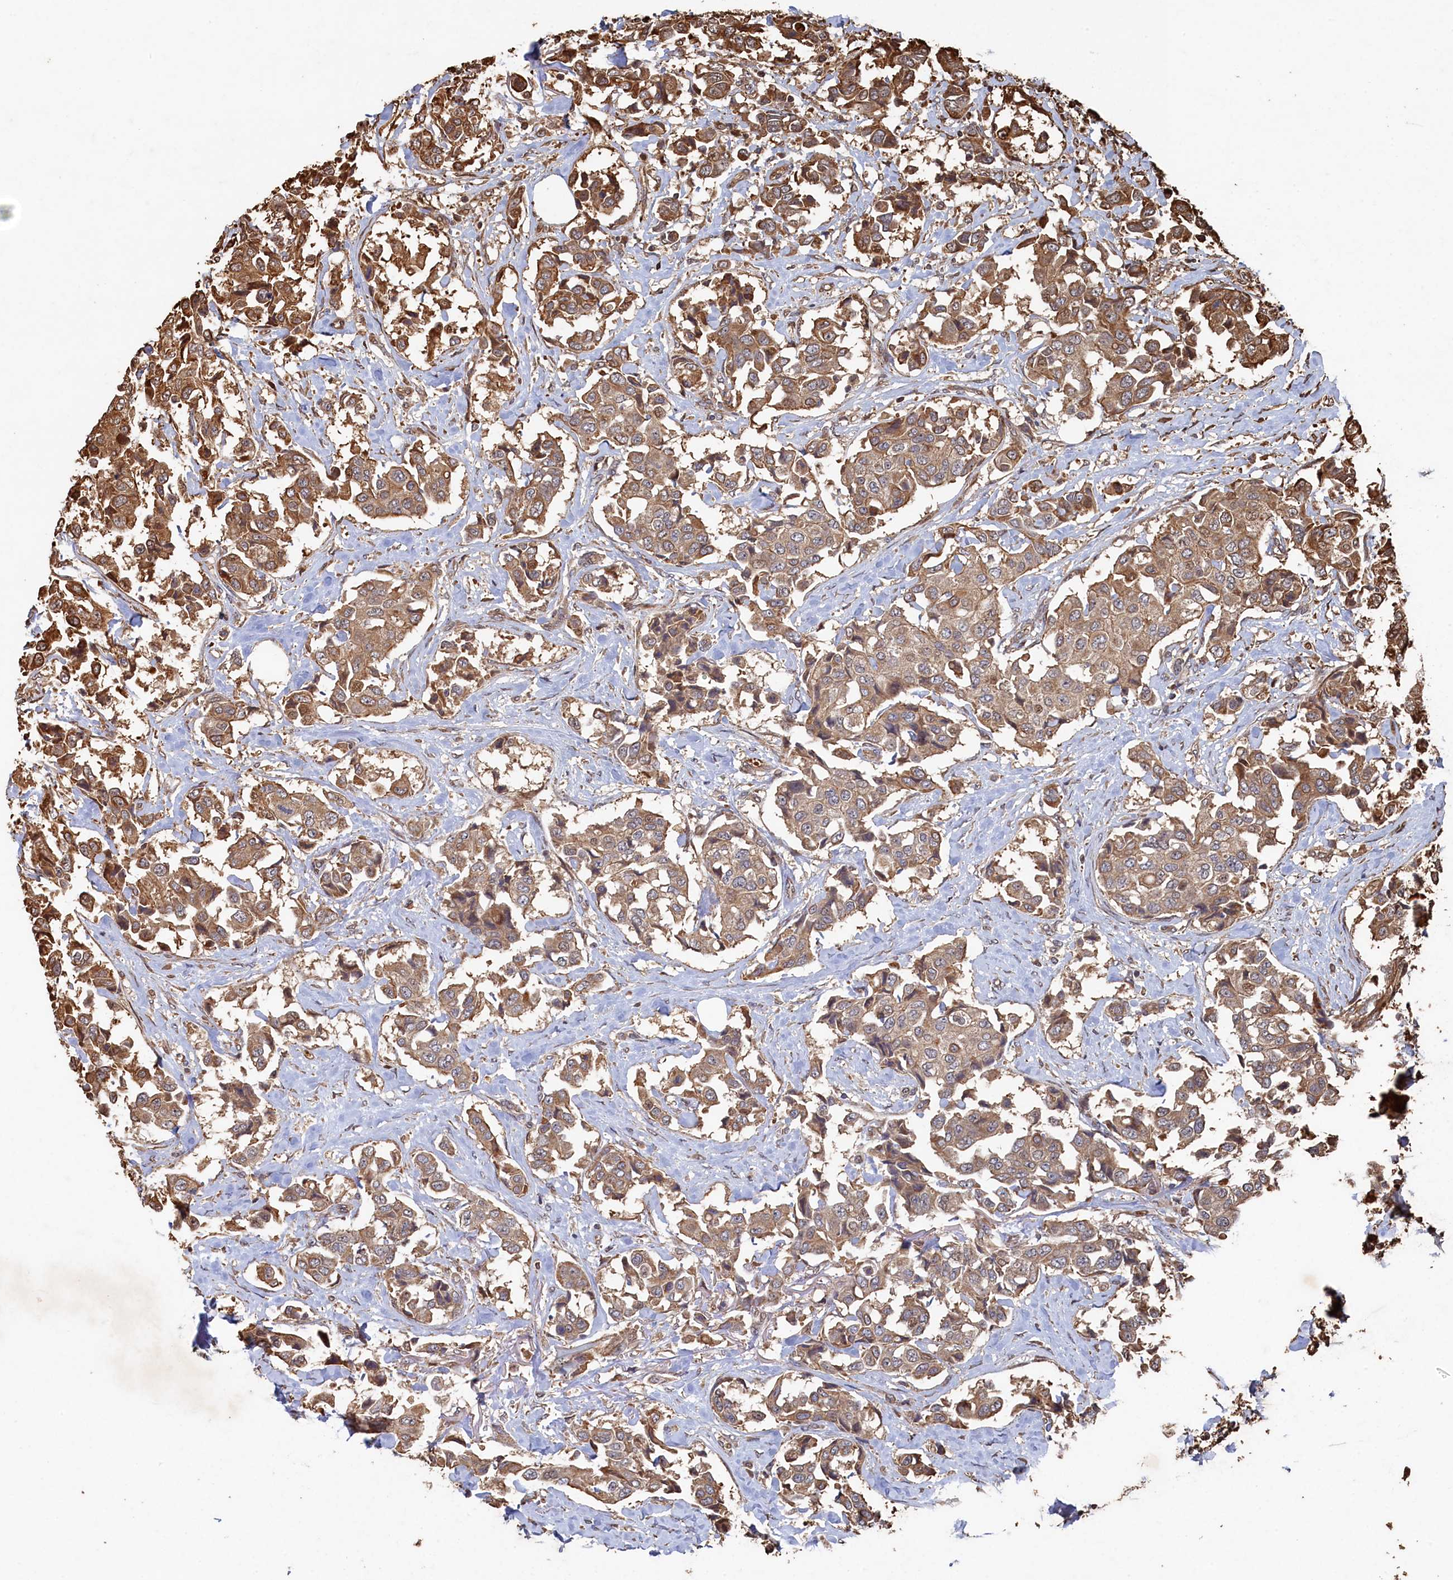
{"staining": {"intensity": "moderate", "quantity": ">75%", "location": "cytoplasmic/membranous"}, "tissue": "breast cancer", "cell_type": "Tumor cells", "image_type": "cancer", "snomed": [{"axis": "morphology", "description": "Duct carcinoma"}, {"axis": "topography", "description": "Breast"}], "caption": "Breast intraductal carcinoma tissue exhibits moderate cytoplasmic/membranous staining in approximately >75% of tumor cells", "gene": "PIGN", "patient": {"sex": "female", "age": 80}}